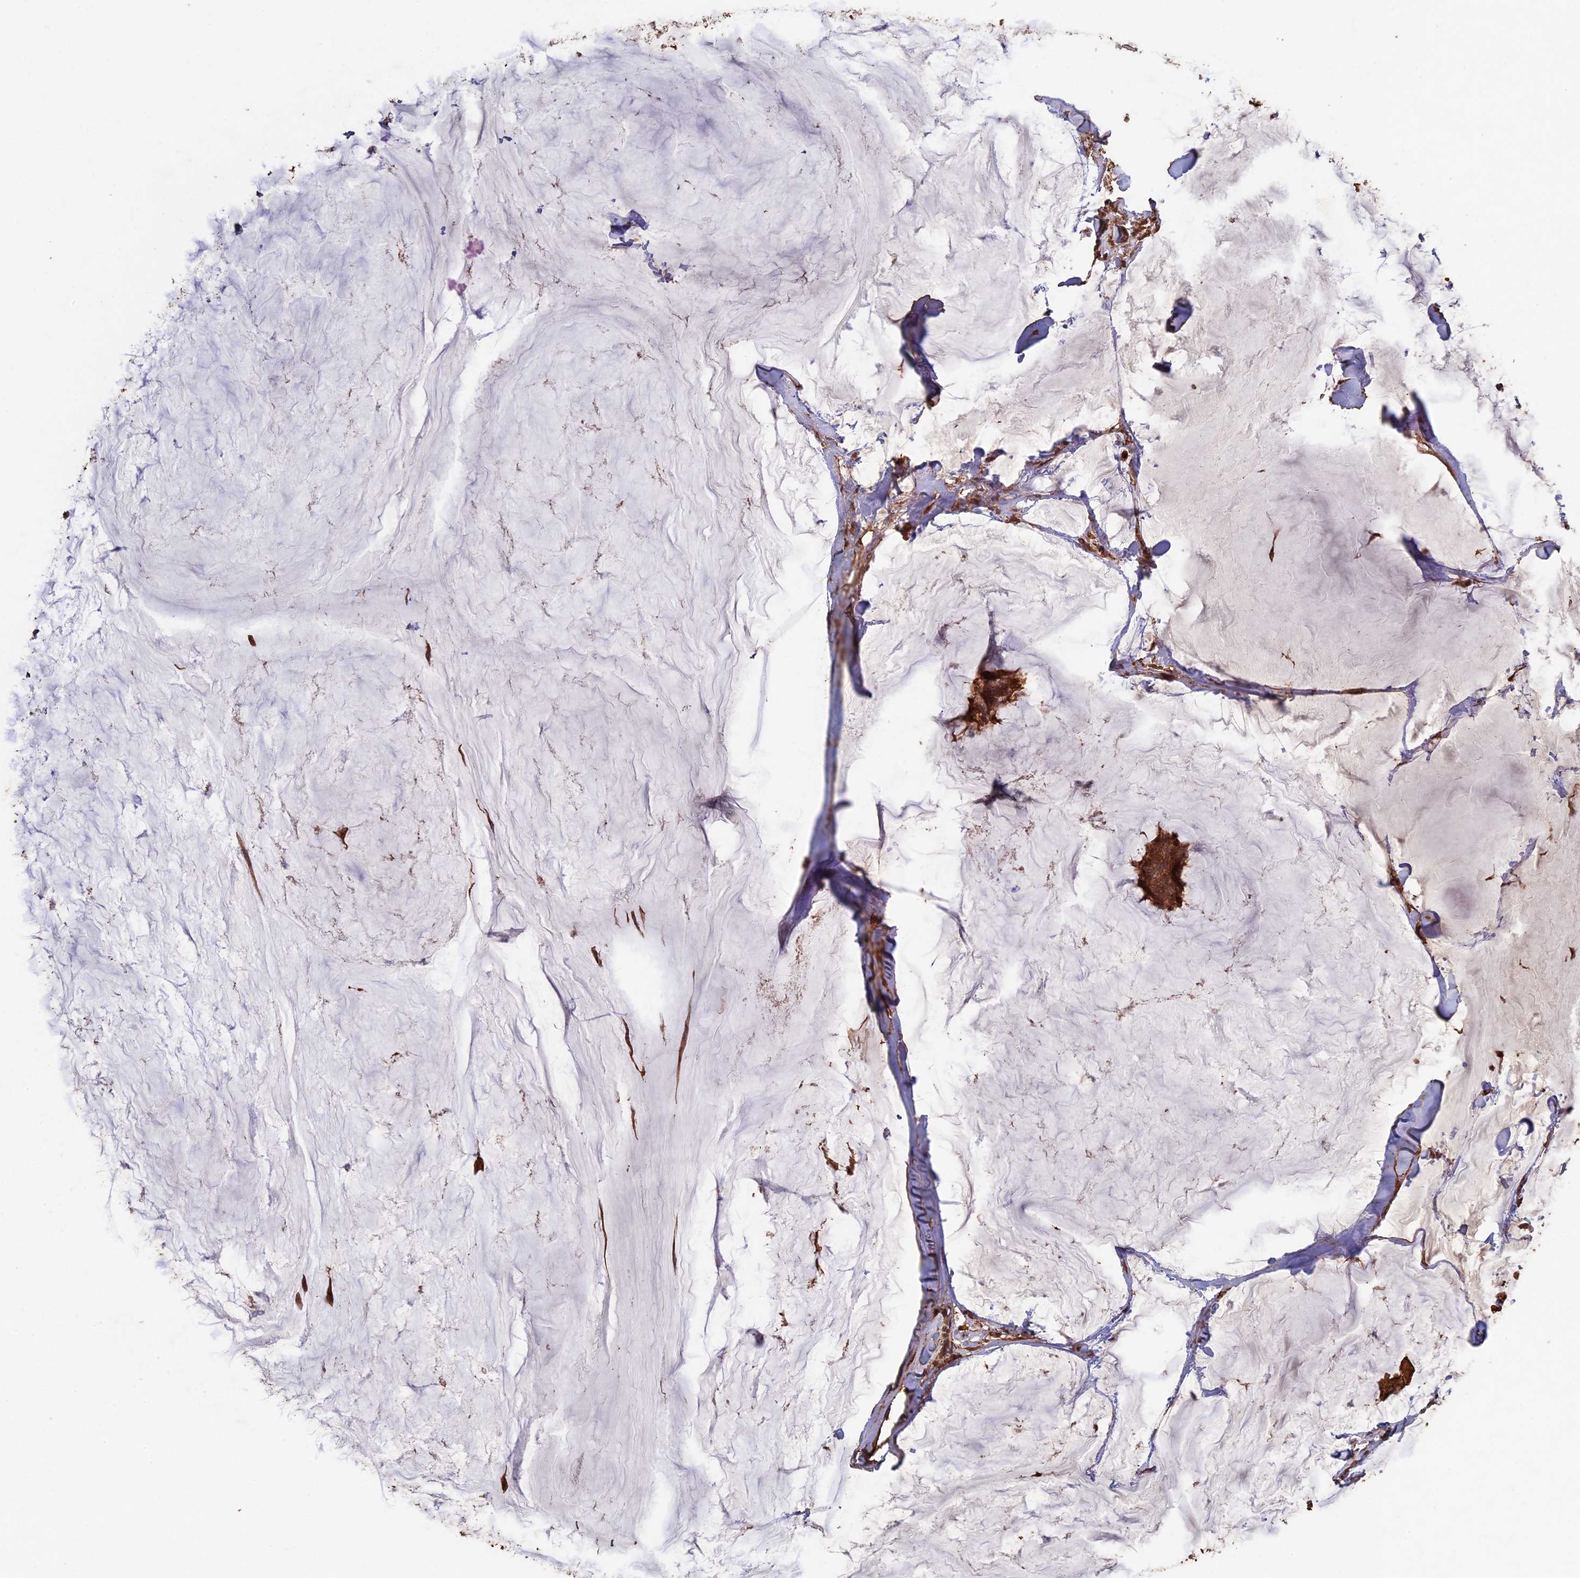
{"staining": {"intensity": "moderate", "quantity": ">75%", "location": "cytoplasmic/membranous"}, "tissue": "breast cancer", "cell_type": "Tumor cells", "image_type": "cancer", "snomed": [{"axis": "morphology", "description": "Duct carcinoma"}, {"axis": "topography", "description": "Breast"}], "caption": "About >75% of tumor cells in breast invasive ductal carcinoma exhibit moderate cytoplasmic/membranous protein positivity as visualized by brown immunohistochemical staining.", "gene": "HUNK", "patient": {"sex": "female", "age": 93}}